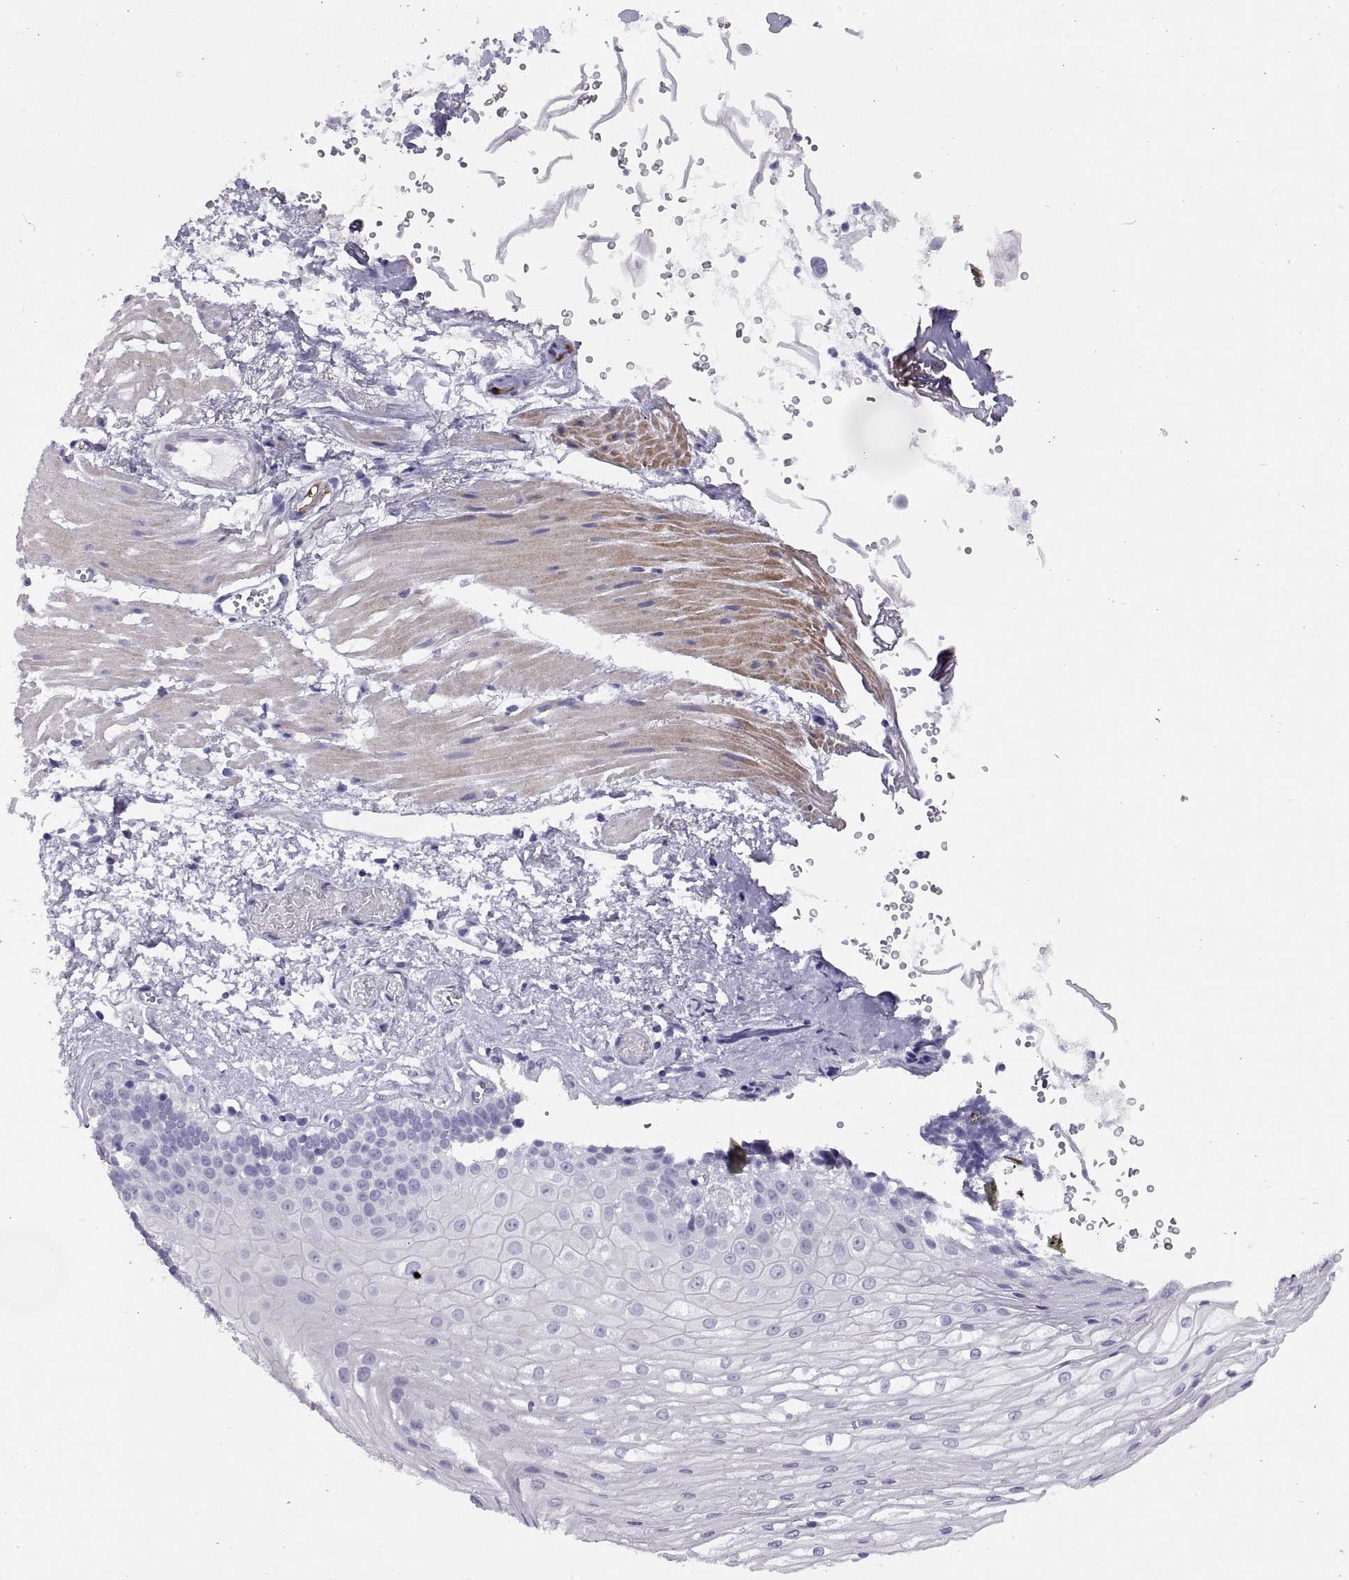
{"staining": {"intensity": "negative", "quantity": "none", "location": "none"}, "tissue": "esophagus", "cell_type": "Squamous epithelial cells", "image_type": "normal", "snomed": [{"axis": "morphology", "description": "Normal tissue, NOS"}, {"axis": "topography", "description": "Esophagus"}], "caption": "An IHC histopathology image of normal esophagus is shown. There is no staining in squamous epithelial cells of esophagus.", "gene": "RGS20", "patient": {"sex": "female", "age": 62}}